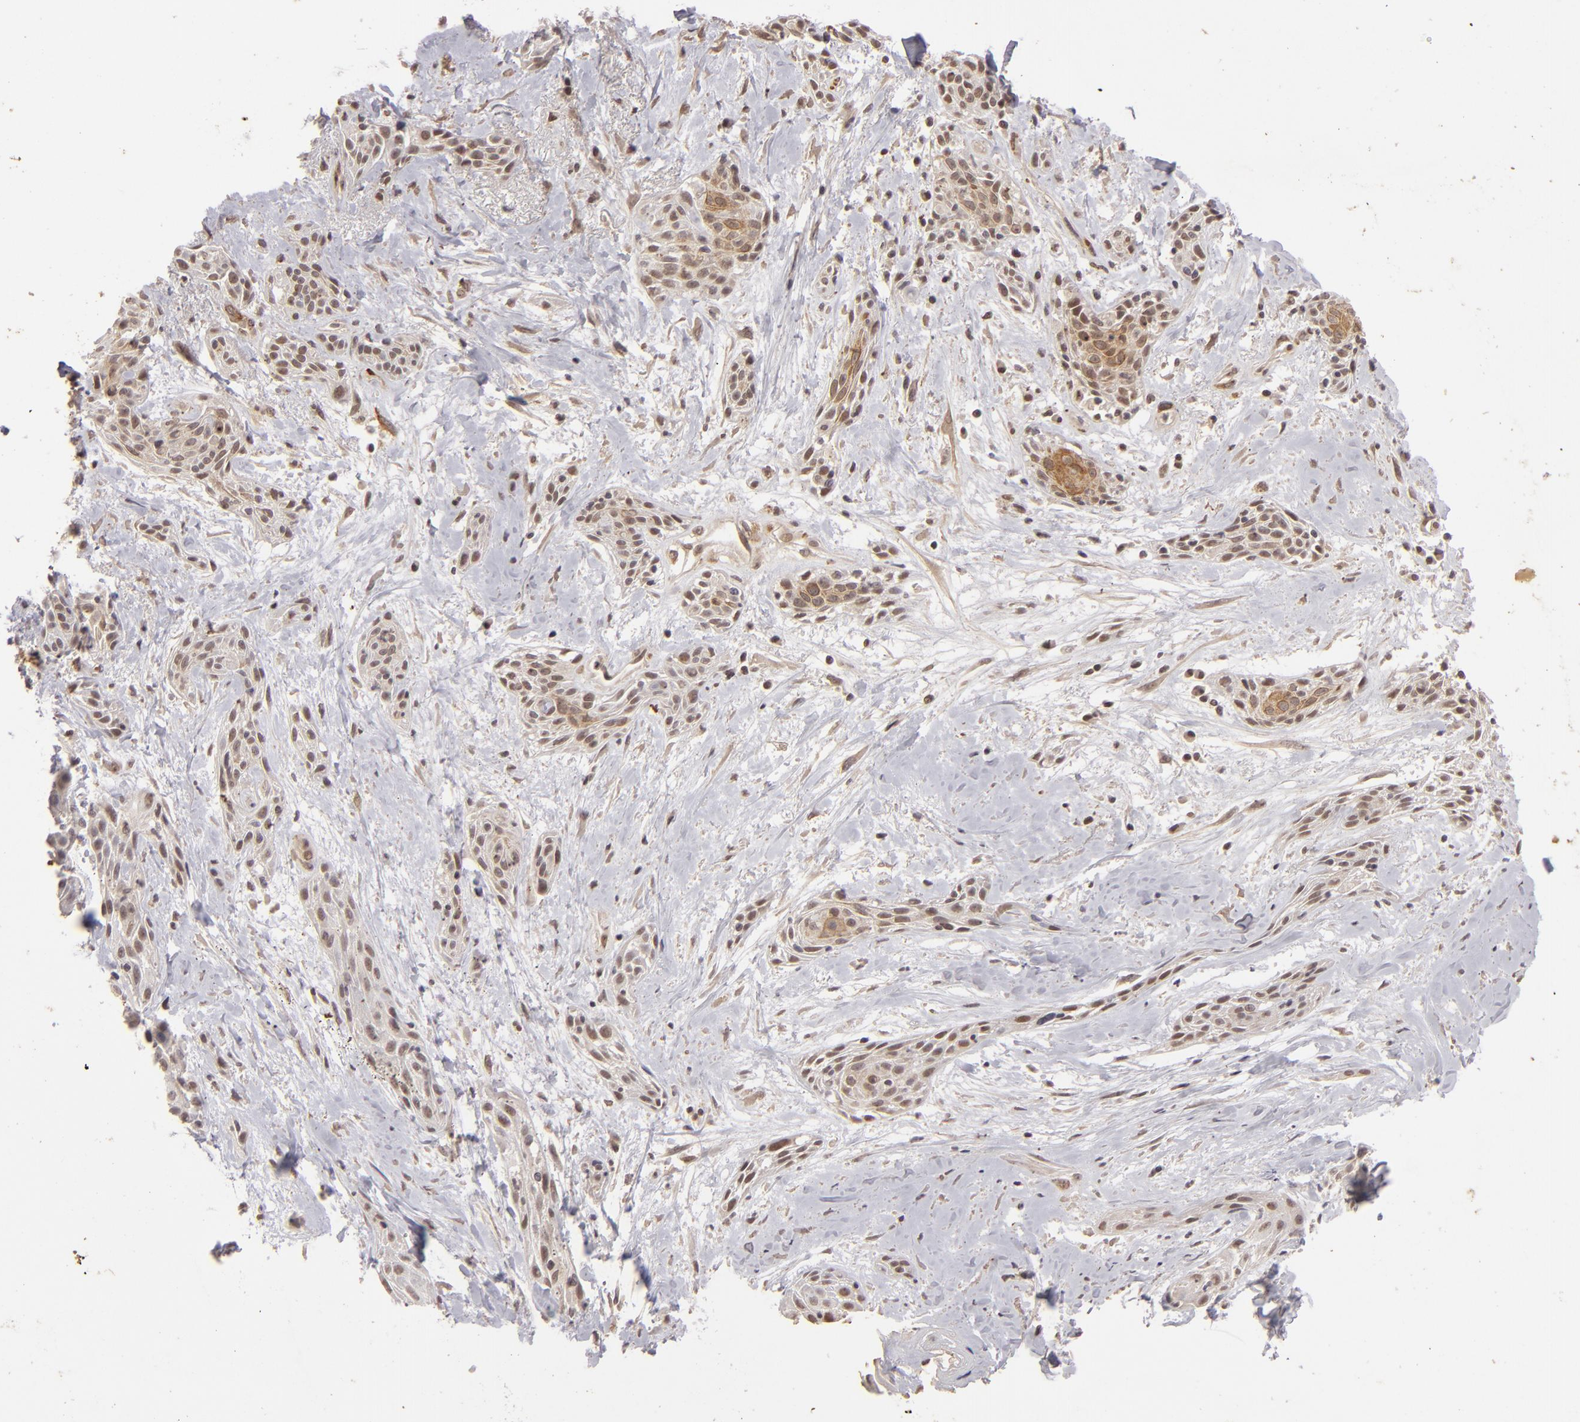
{"staining": {"intensity": "moderate", "quantity": "25%-75%", "location": "cytoplasmic/membranous"}, "tissue": "skin cancer", "cell_type": "Tumor cells", "image_type": "cancer", "snomed": [{"axis": "morphology", "description": "Squamous cell carcinoma, NOS"}, {"axis": "topography", "description": "Skin"}, {"axis": "topography", "description": "Anal"}], "caption": "Human skin cancer (squamous cell carcinoma) stained with a brown dye reveals moderate cytoplasmic/membranous positive expression in approximately 25%-75% of tumor cells.", "gene": "DFFA", "patient": {"sex": "male", "age": 64}}